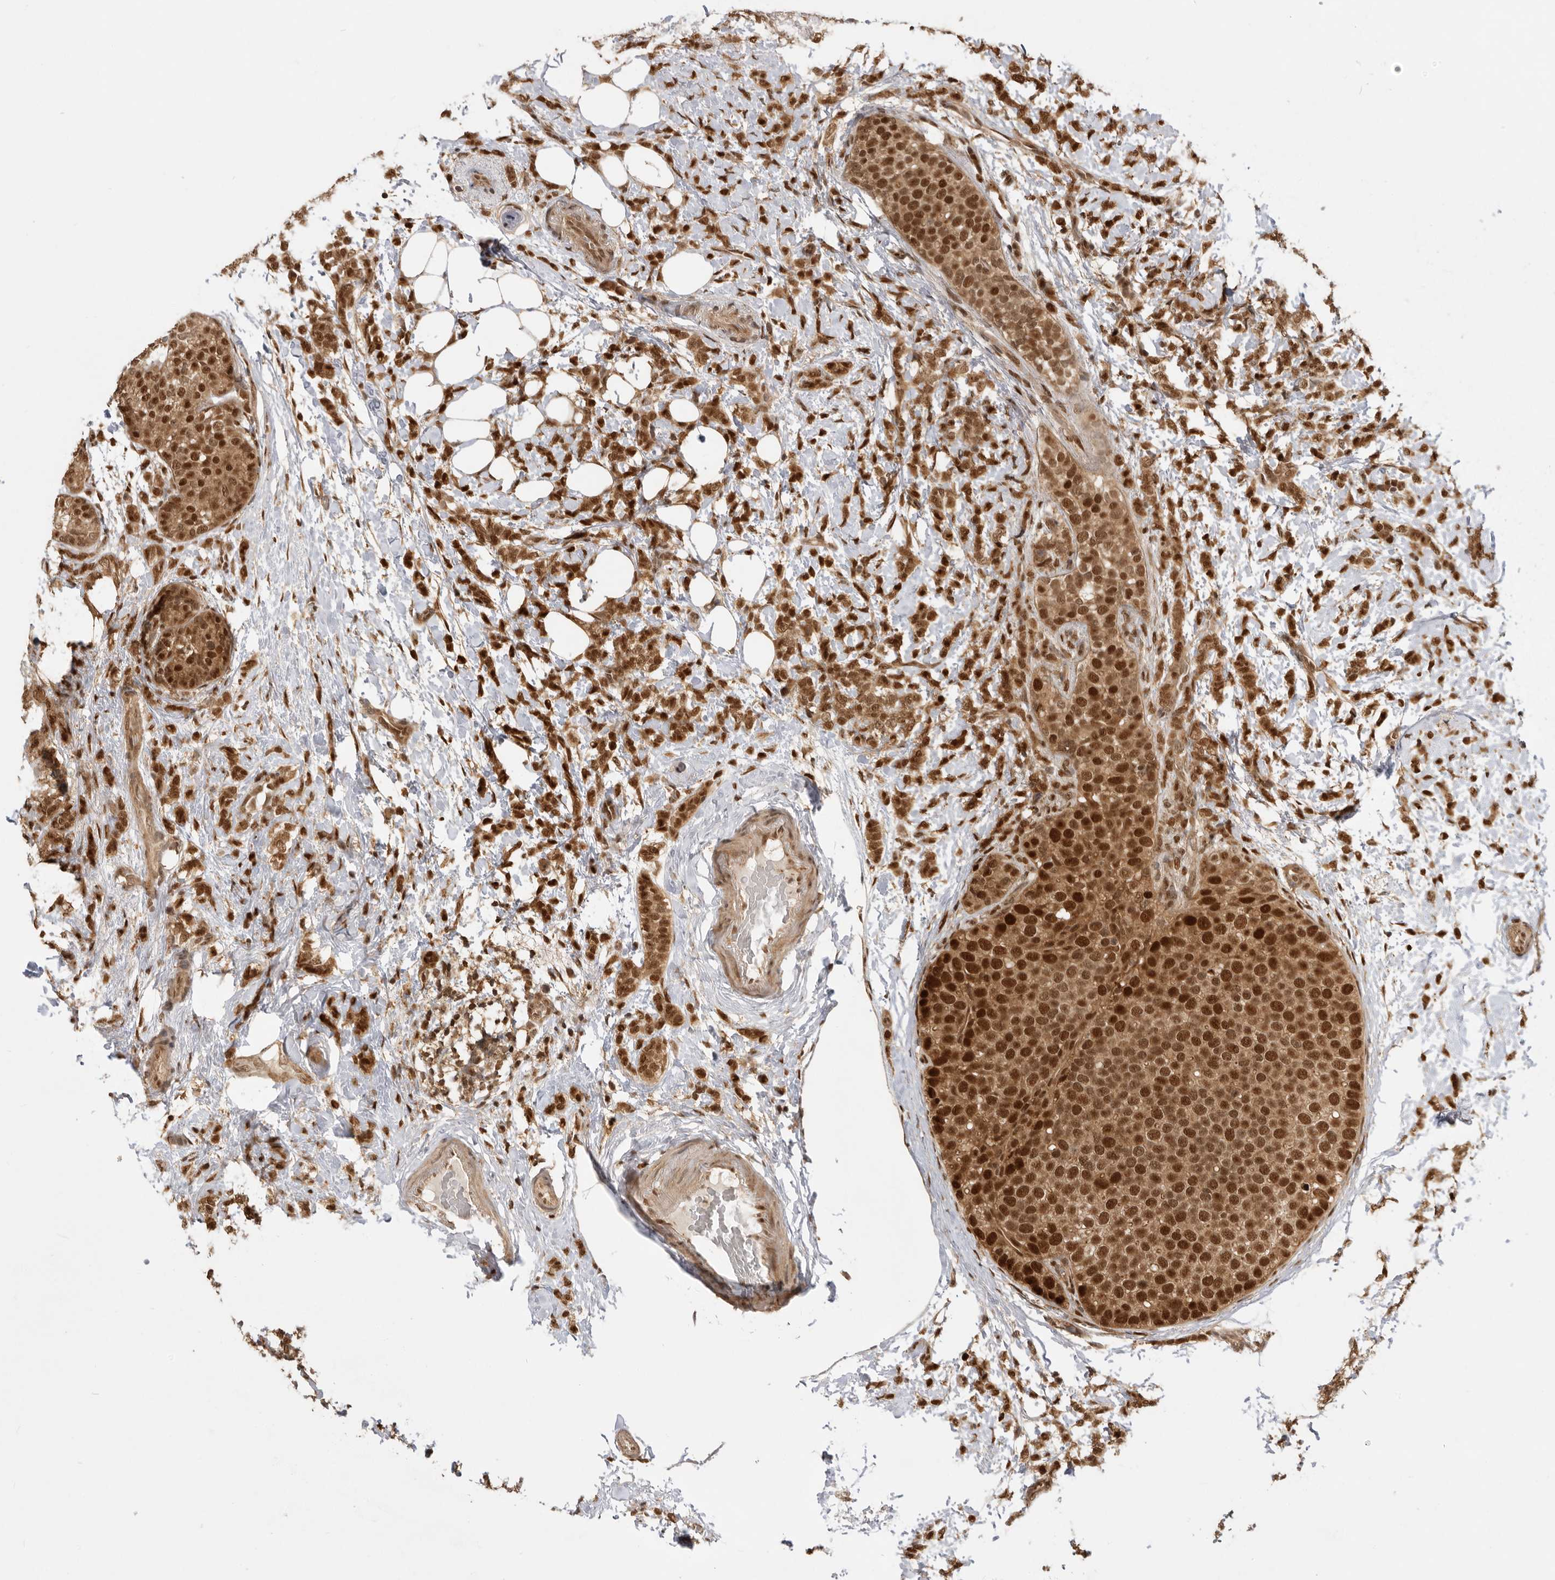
{"staining": {"intensity": "strong", "quantity": ">75%", "location": "cytoplasmic/membranous,nuclear"}, "tissue": "breast cancer", "cell_type": "Tumor cells", "image_type": "cancer", "snomed": [{"axis": "morphology", "description": "Lobular carcinoma"}, {"axis": "topography", "description": "Breast"}], "caption": "Strong cytoplasmic/membranous and nuclear staining for a protein is identified in about >75% of tumor cells of breast cancer using IHC.", "gene": "ADPRS", "patient": {"sex": "female", "age": 50}}